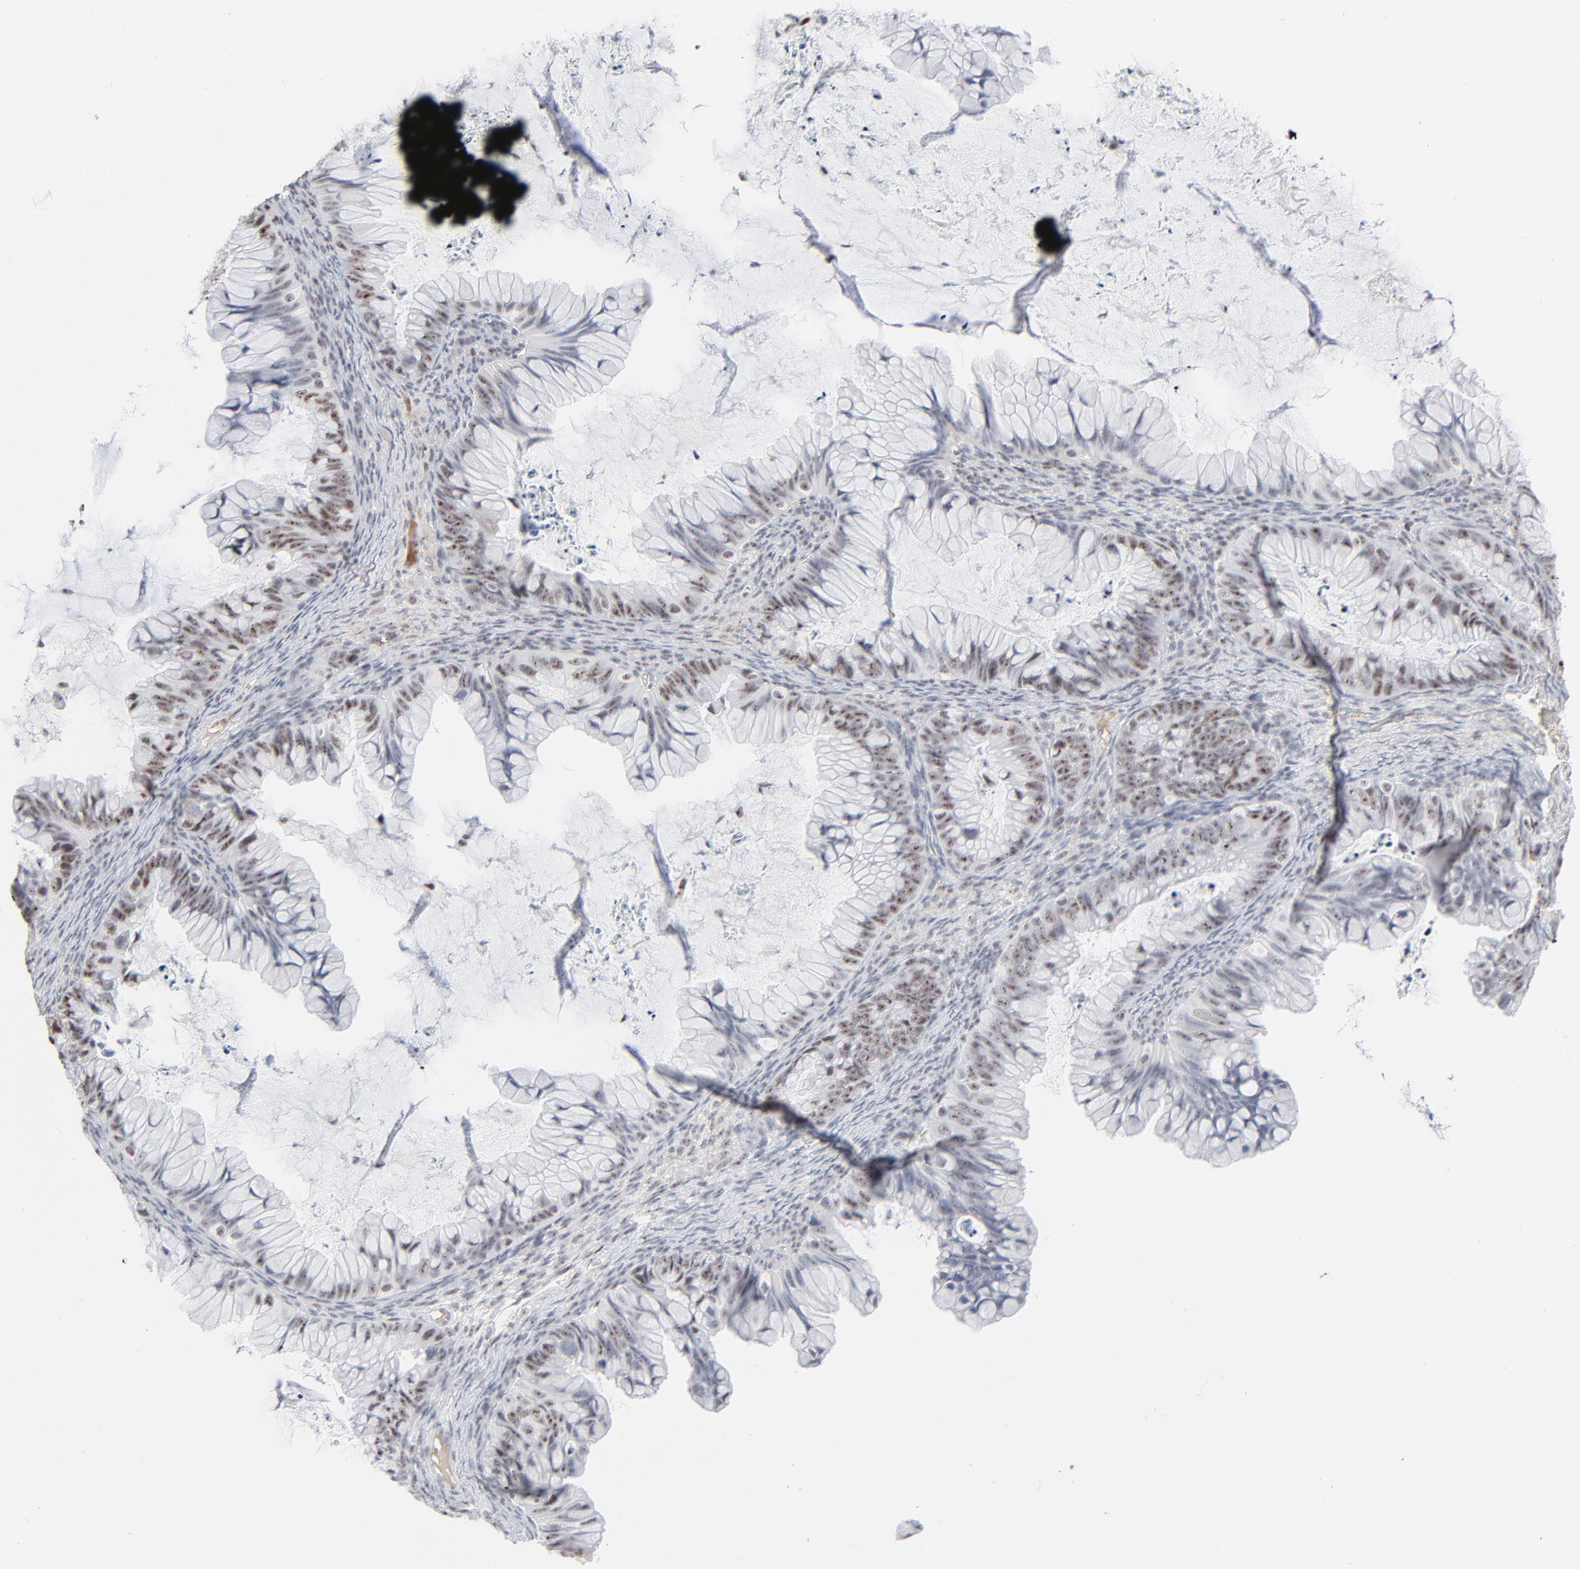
{"staining": {"intensity": "weak", "quantity": ">75%", "location": "nuclear"}, "tissue": "ovarian cancer", "cell_type": "Tumor cells", "image_type": "cancer", "snomed": [{"axis": "morphology", "description": "Cystadenocarcinoma, mucinous, NOS"}, {"axis": "topography", "description": "Ovary"}], "caption": "DAB immunohistochemical staining of human mucinous cystadenocarcinoma (ovarian) exhibits weak nuclear protein positivity in about >75% of tumor cells.", "gene": "MPHOSPH6", "patient": {"sex": "female", "age": 36}}